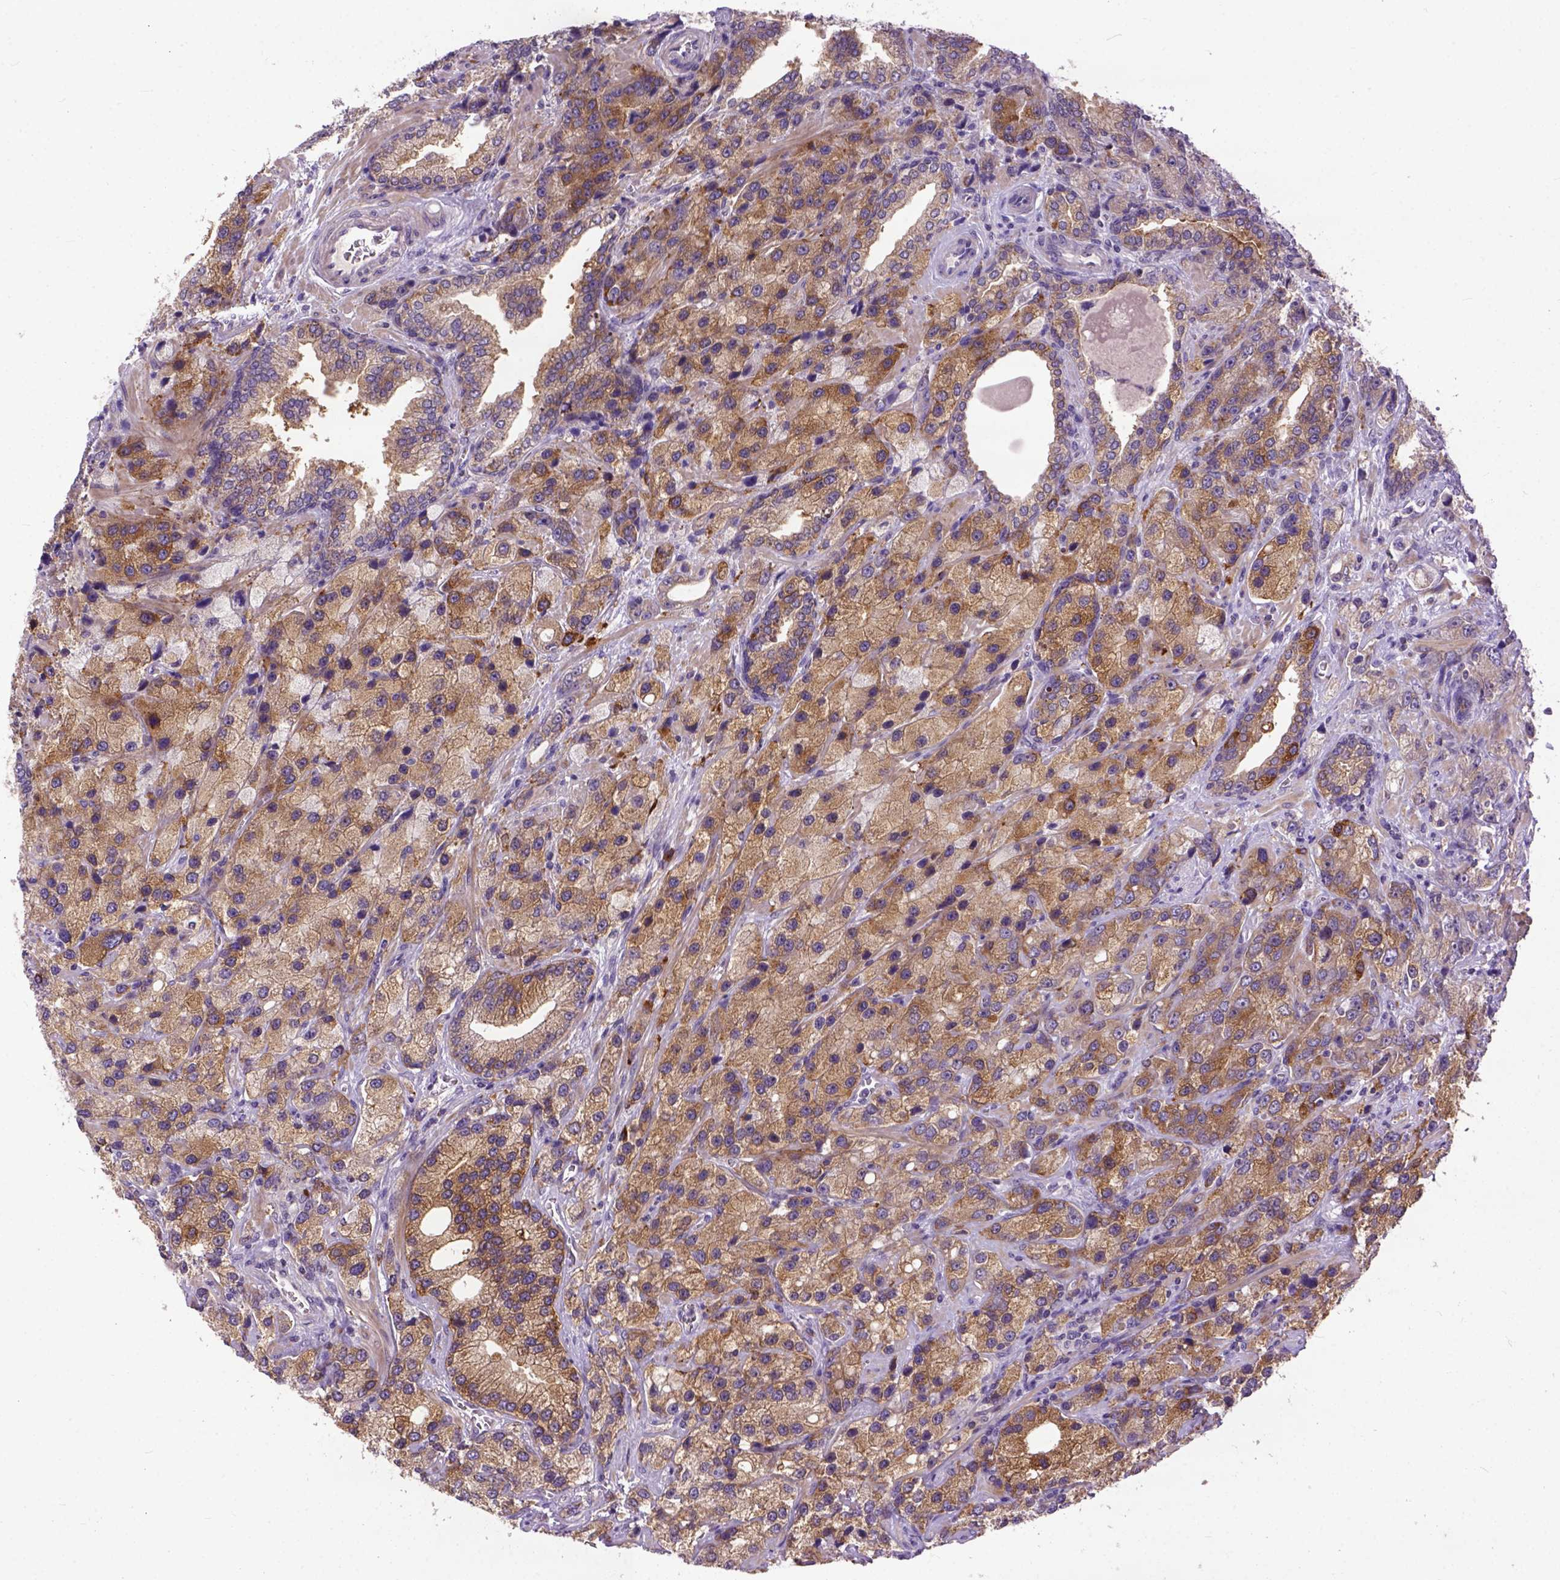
{"staining": {"intensity": "moderate", "quantity": ">75%", "location": "cytoplasmic/membranous"}, "tissue": "prostate cancer", "cell_type": "Tumor cells", "image_type": "cancer", "snomed": [{"axis": "morphology", "description": "Adenocarcinoma, NOS"}, {"axis": "topography", "description": "Prostate"}], "caption": "Human prostate cancer stained with a brown dye displays moderate cytoplasmic/membranous positive positivity in about >75% of tumor cells.", "gene": "CPNE1", "patient": {"sex": "male", "age": 63}}